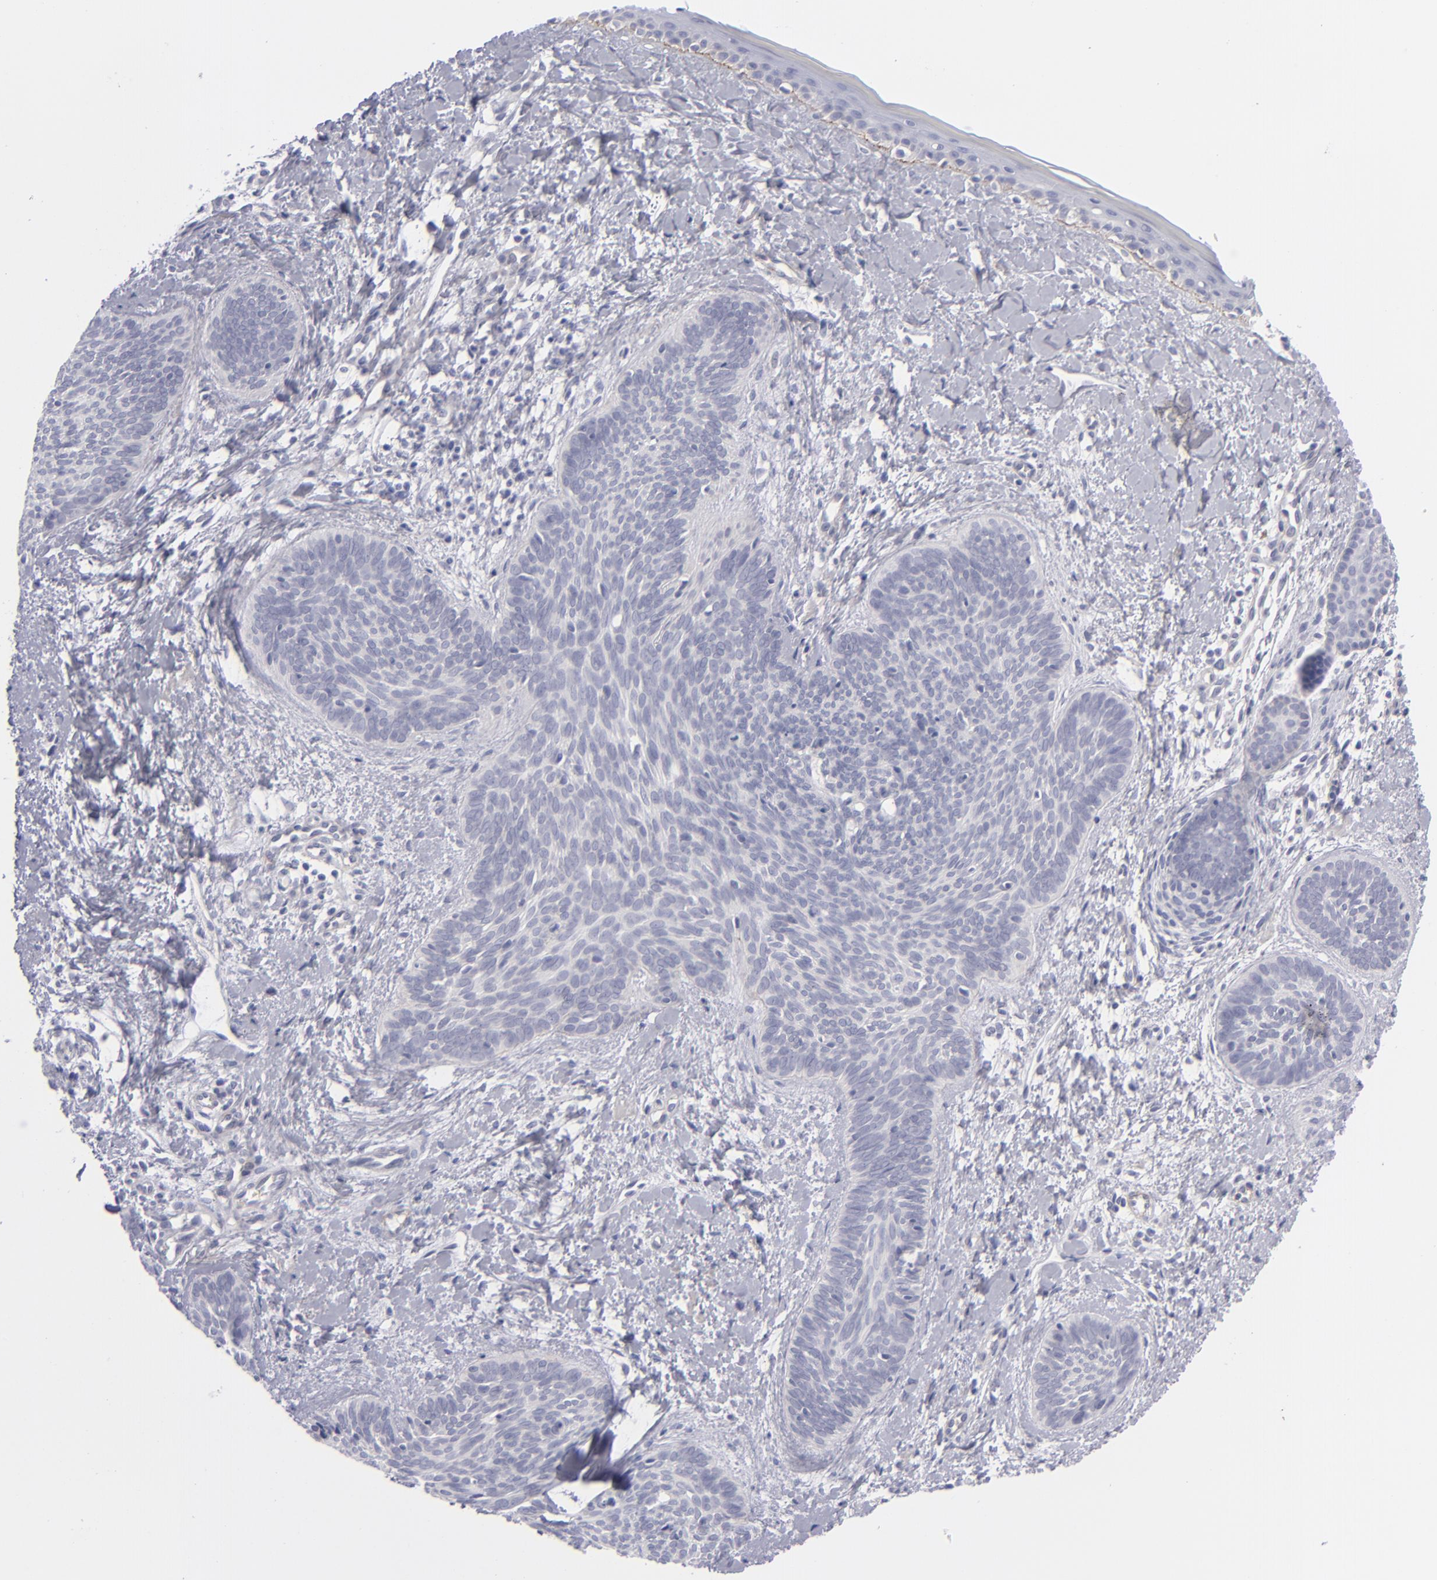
{"staining": {"intensity": "negative", "quantity": "none", "location": "none"}, "tissue": "skin cancer", "cell_type": "Tumor cells", "image_type": "cancer", "snomed": [{"axis": "morphology", "description": "Basal cell carcinoma"}, {"axis": "topography", "description": "Skin"}], "caption": "Image shows no protein positivity in tumor cells of skin cancer tissue. The staining is performed using DAB (3,3'-diaminobenzidine) brown chromogen with nuclei counter-stained in using hematoxylin.", "gene": "ITGB4", "patient": {"sex": "female", "age": 81}}